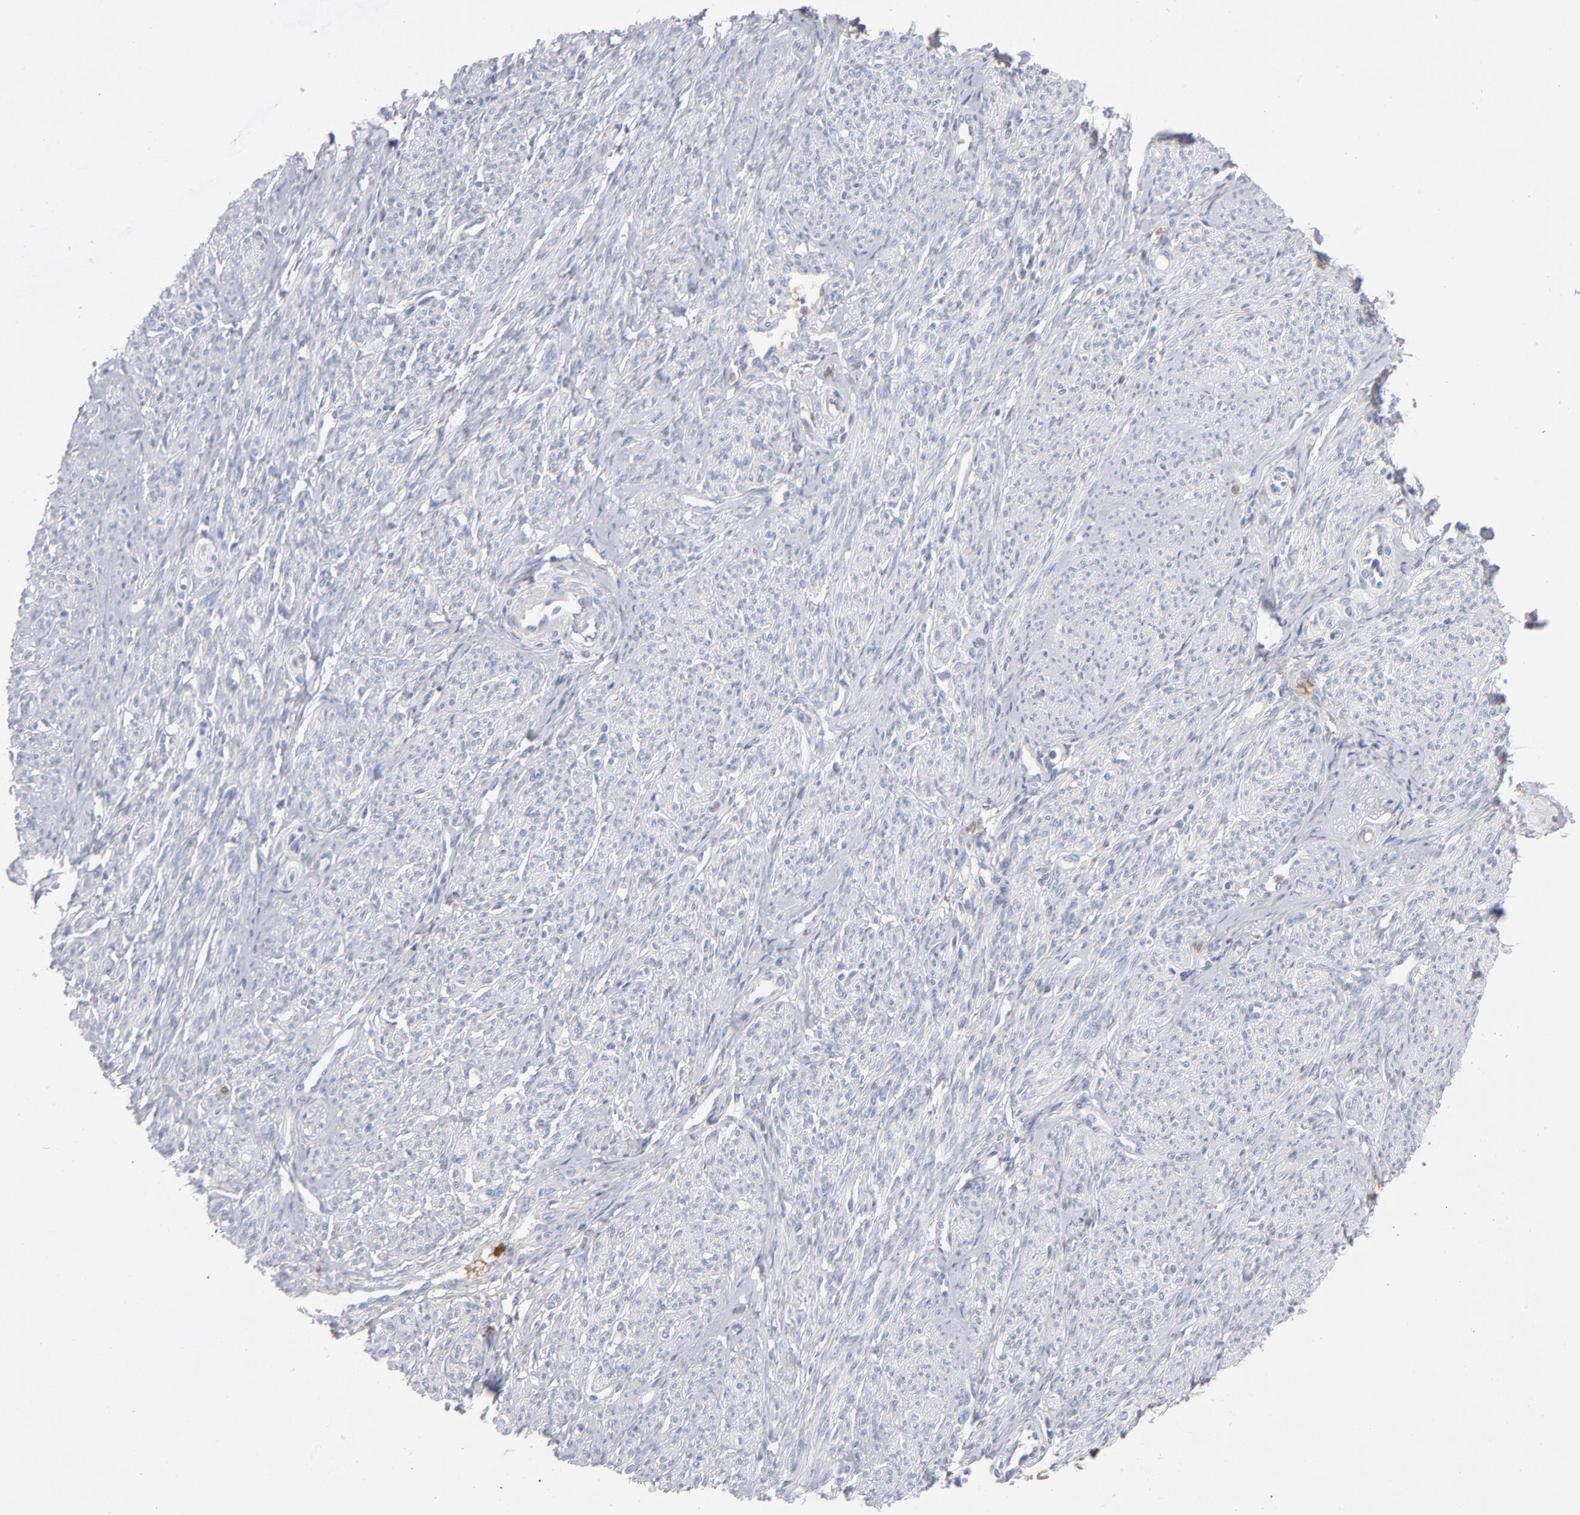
{"staining": {"intensity": "negative", "quantity": "none", "location": "none"}, "tissue": "smooth muscle", "cell_type": "Smooth muscle cells", "image_type": "normal", "snomed": [{"axis": "morphology", "description": "Normal tissue, NOS"}, {"axis": "topography", "description": "Smooth muscle"}], "caption": "A histopathology image of human smooth muscle is negative for staining in smooth muscle cells. The staining is performed using DAB (3,3'-diaminobenzidine) brown chromogen with nuclei counter-stained in using hematoxylin.", "gene": "HP", "patient": {"sex": "female", "age": 65}}